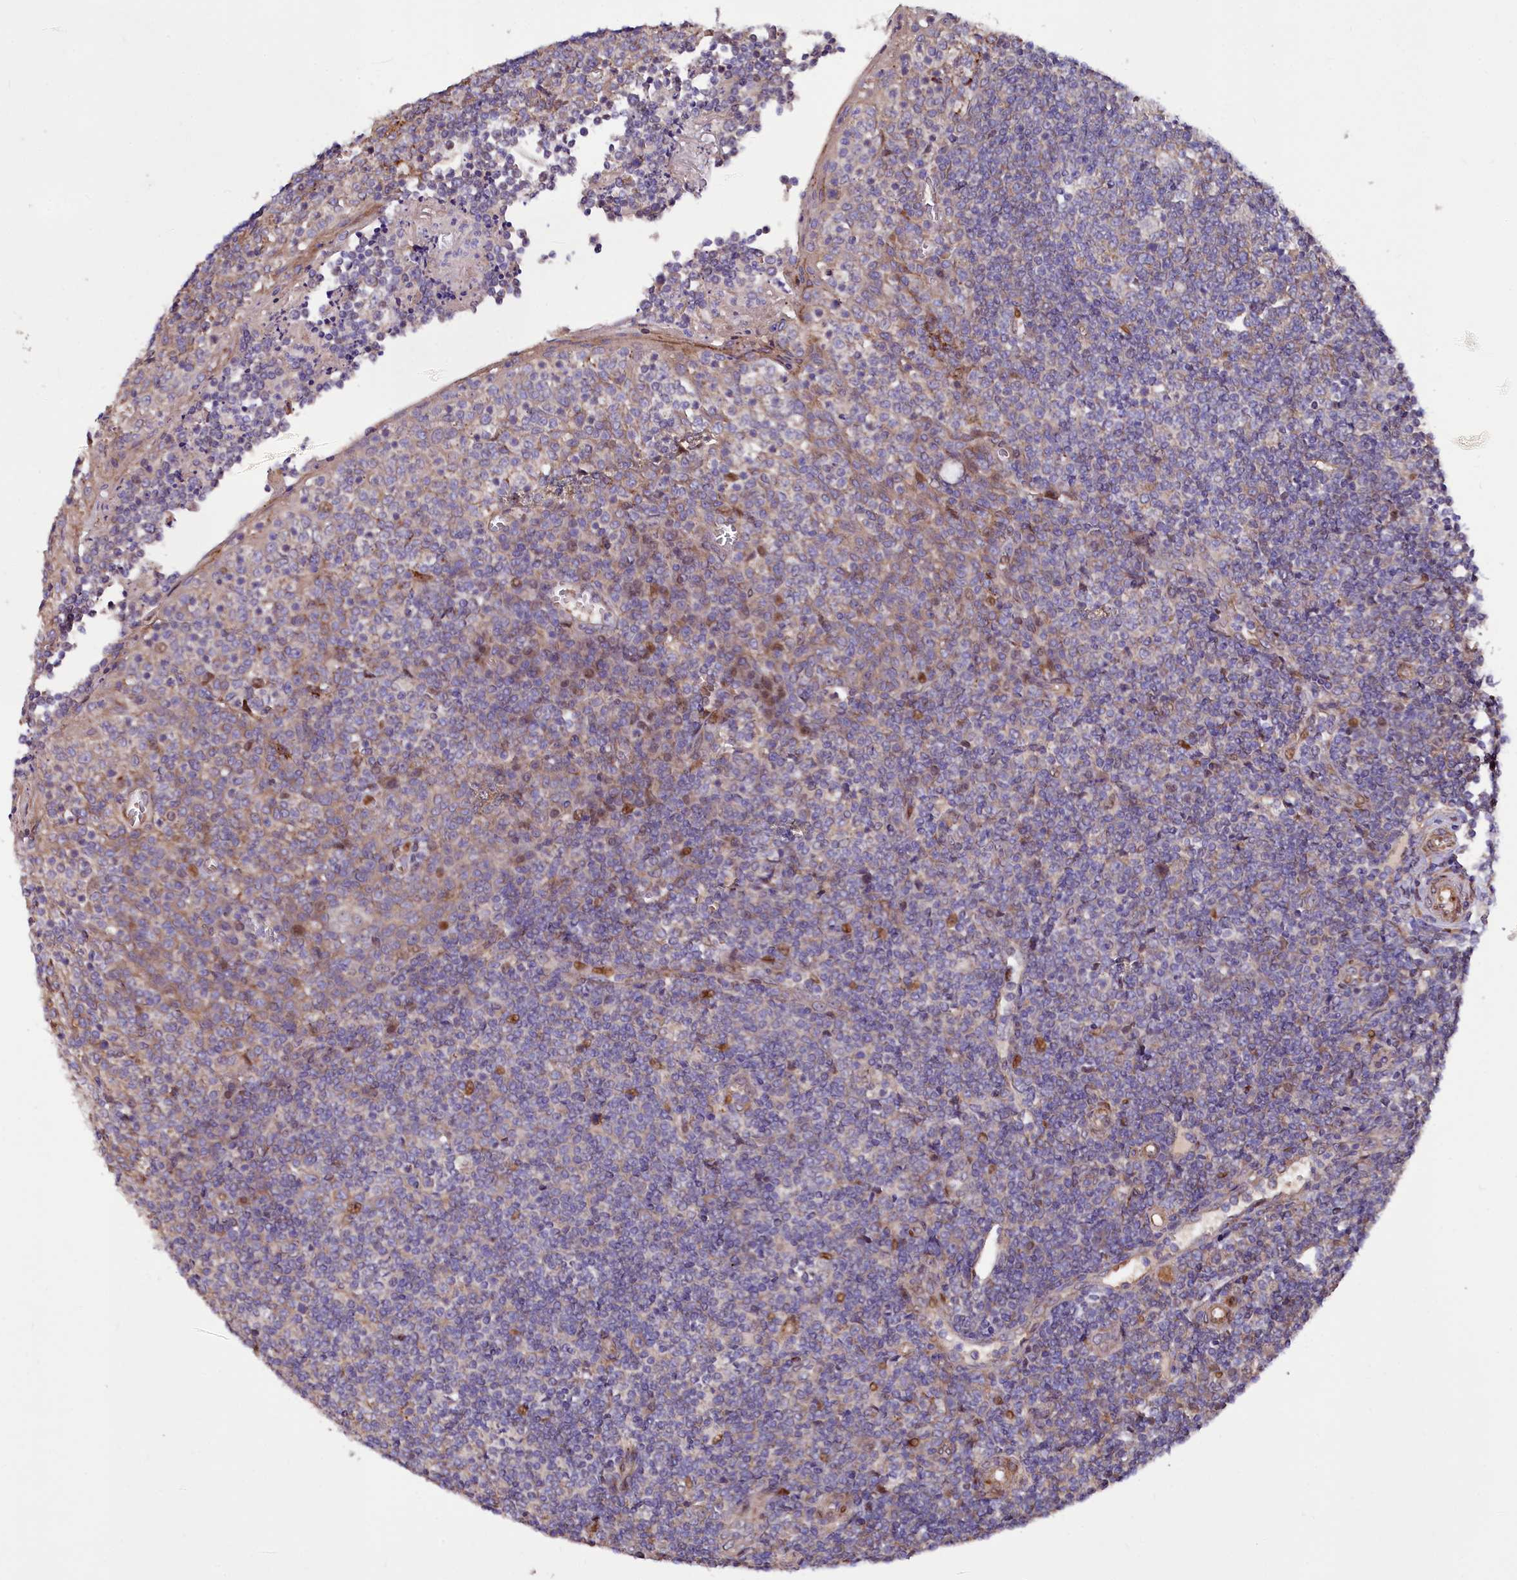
{"staining": {"intensity": "moderate", "quantity": "25%-75%", "location": "cytoplasmic/membranous"}, "tissue": "tonsil", "cell_type": "Germinal center cells", "image_type": "normal", "snomed": [{"axis": "morphology", "description": "Normal tissue, NOS"}, {"axis": "topography", "description": "Tonsil"}], "caption": "The immunohistochemical stain shows moderate cytoplasmic/membranous expression in germinal center cells of unremarkable tonsil. The protein is stained brown, and the nuclei are stained in blue (DAB (3,3'-diaminobenzidine) IHC with brightfield microscopy, high magnification).", "gene": "PDZRN3", "patient": {"sex": "female", "age": 19}}